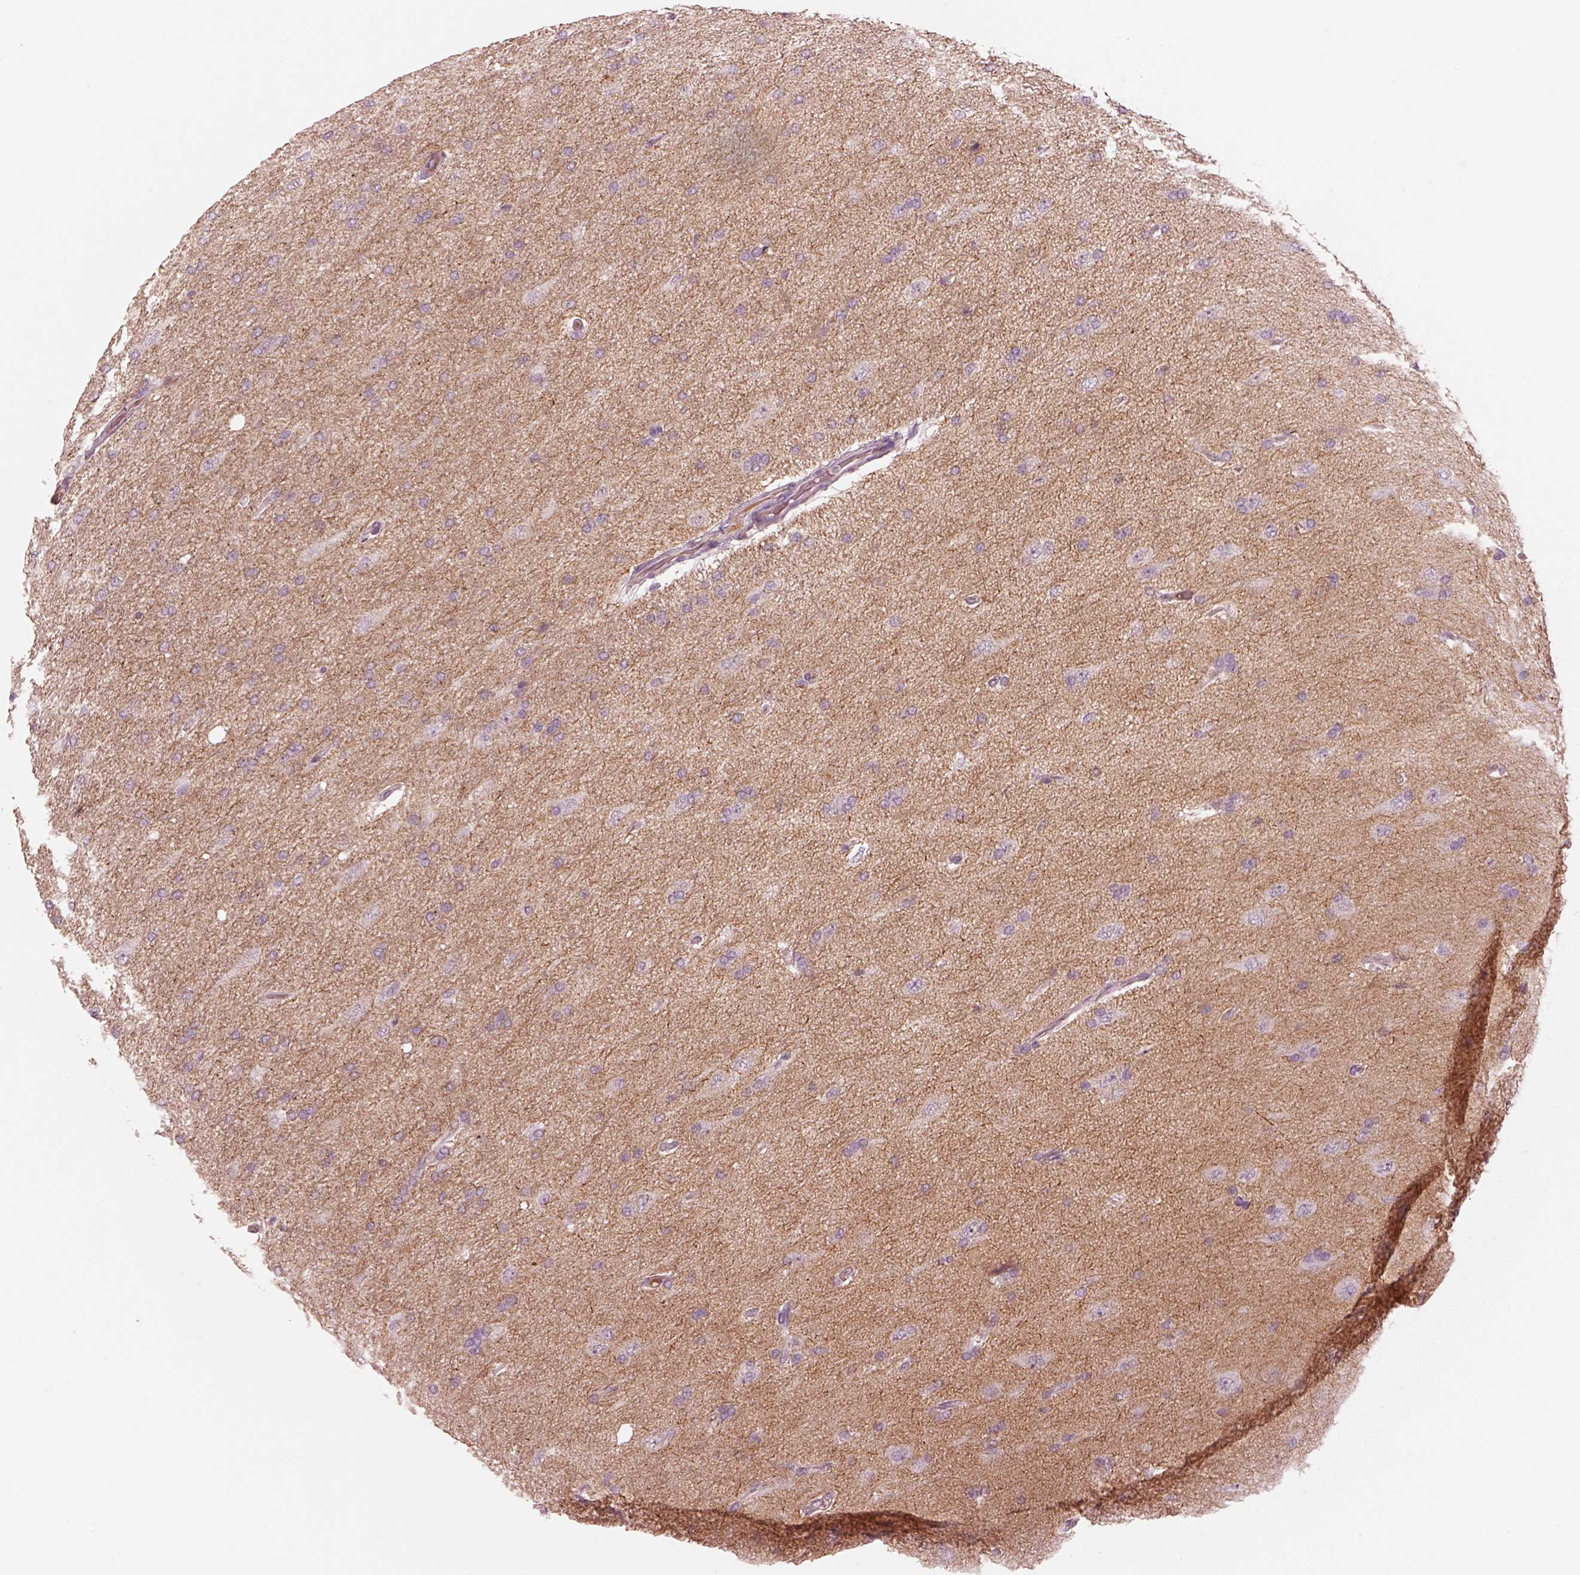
{"staining": {"intensity": "negative", "quantity": "none", "location": "none"}, "tissue": "glioma", "cell_type": "Tumor cells", "image_type": "cancer", "snomed": [{"axis": "morphology", "description": "Glioma, malignant, High grade"}, {"axis": "topography", "description": "Cerebral cortex"}], "caption": "Immunohistochemical staining of human malignant glioma (high-grade) exhibits no significant expression in tumor cells.", "gene": "KCNA2", "patient": {"sex": "male", "age": 70}}